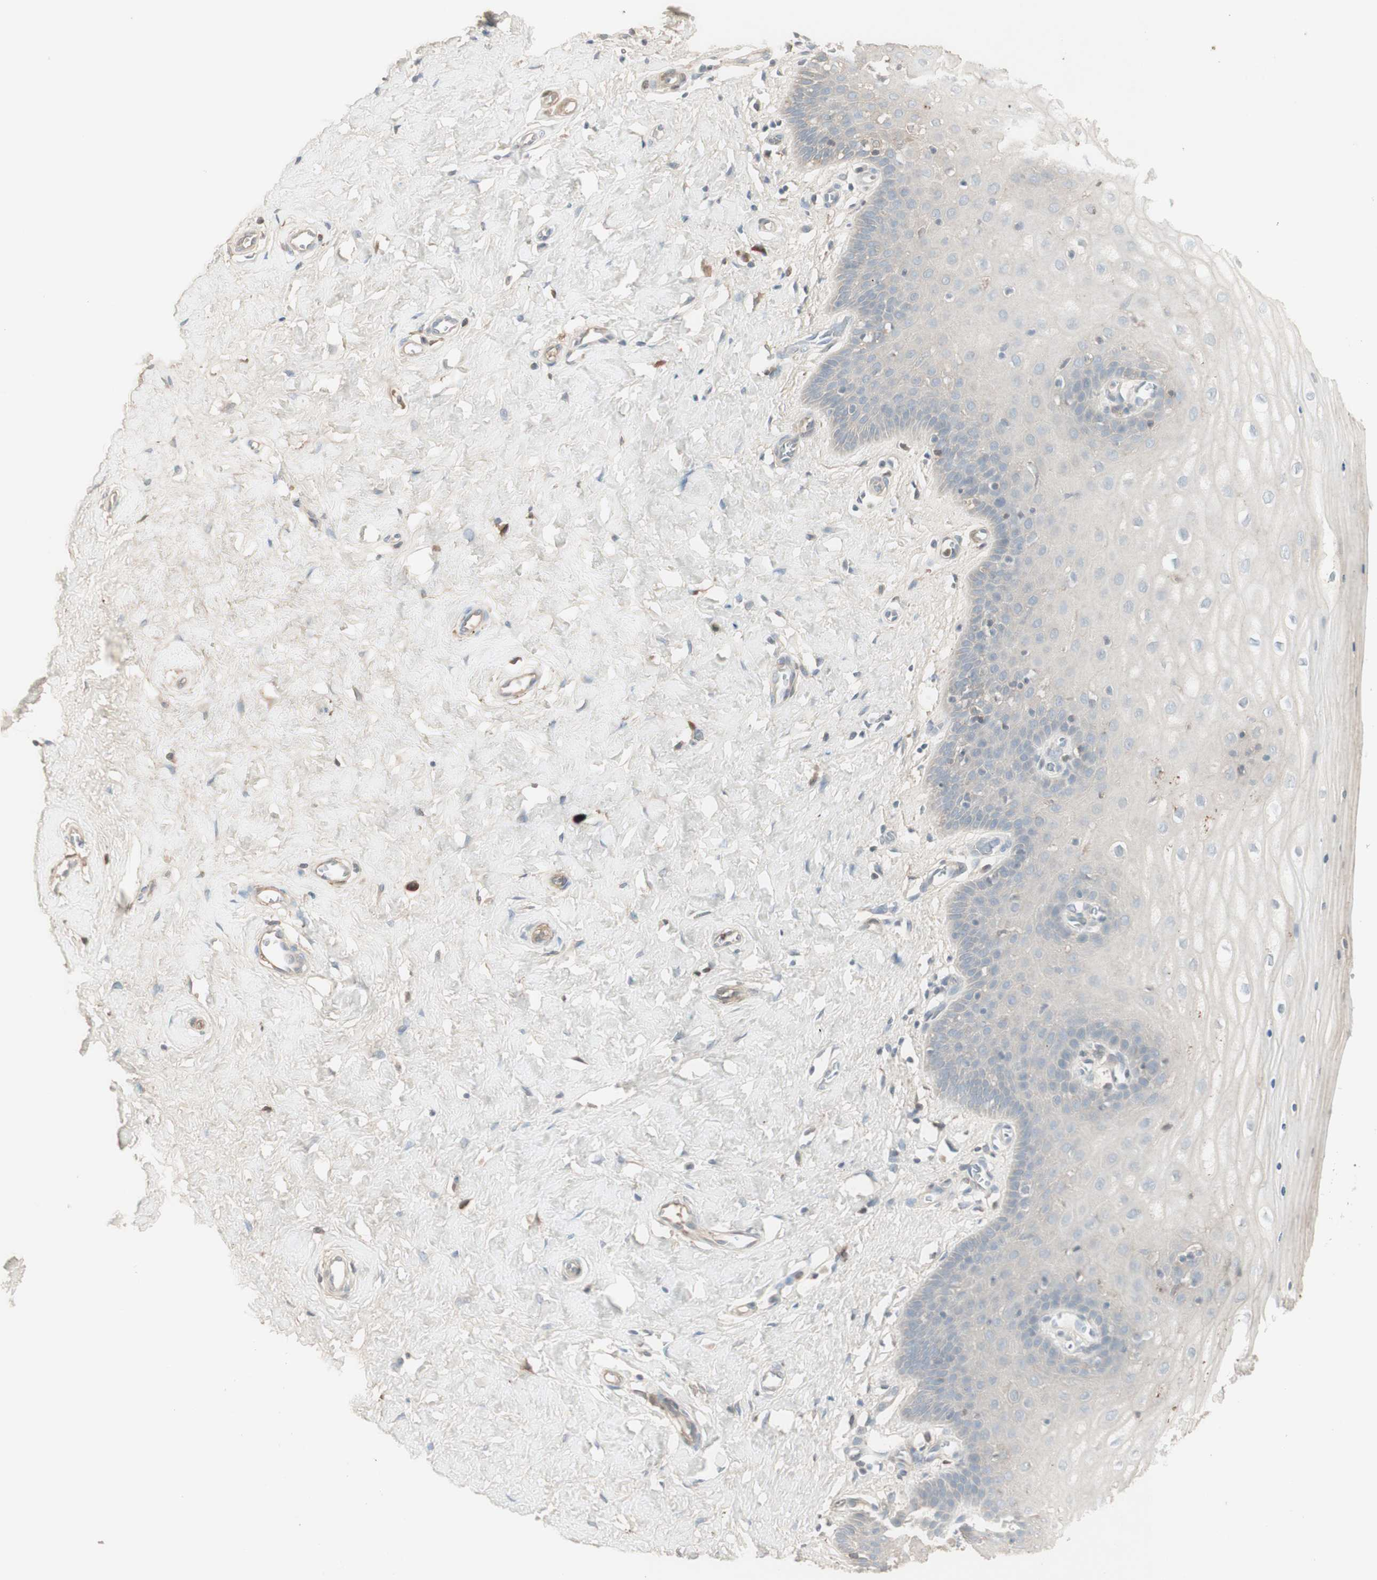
{"staining": {"intensity": "weak", "quantity": ">75%", "location": "cytoplasmic/membranous"}, "tissue": "cervix", "cell_type": "Glandular cells", "image_type": "normal", "snomed": [{"axis": "morphology", "description": "Normal tissue, NOS"}, {"axis": "topography", "description": "Cervix"}], "caption": "IHC (DAB (3,3'-diaminobenzidine)) staining of benign cervix exhibits weak cytoplasmic/membranous protein expression in approximately >75% of glandular cells. The protein of interest is shown in brown color, while the nuclei are stained blue.", "gene": "IFNG", "patient": {"sex": "female", "age": 55}}